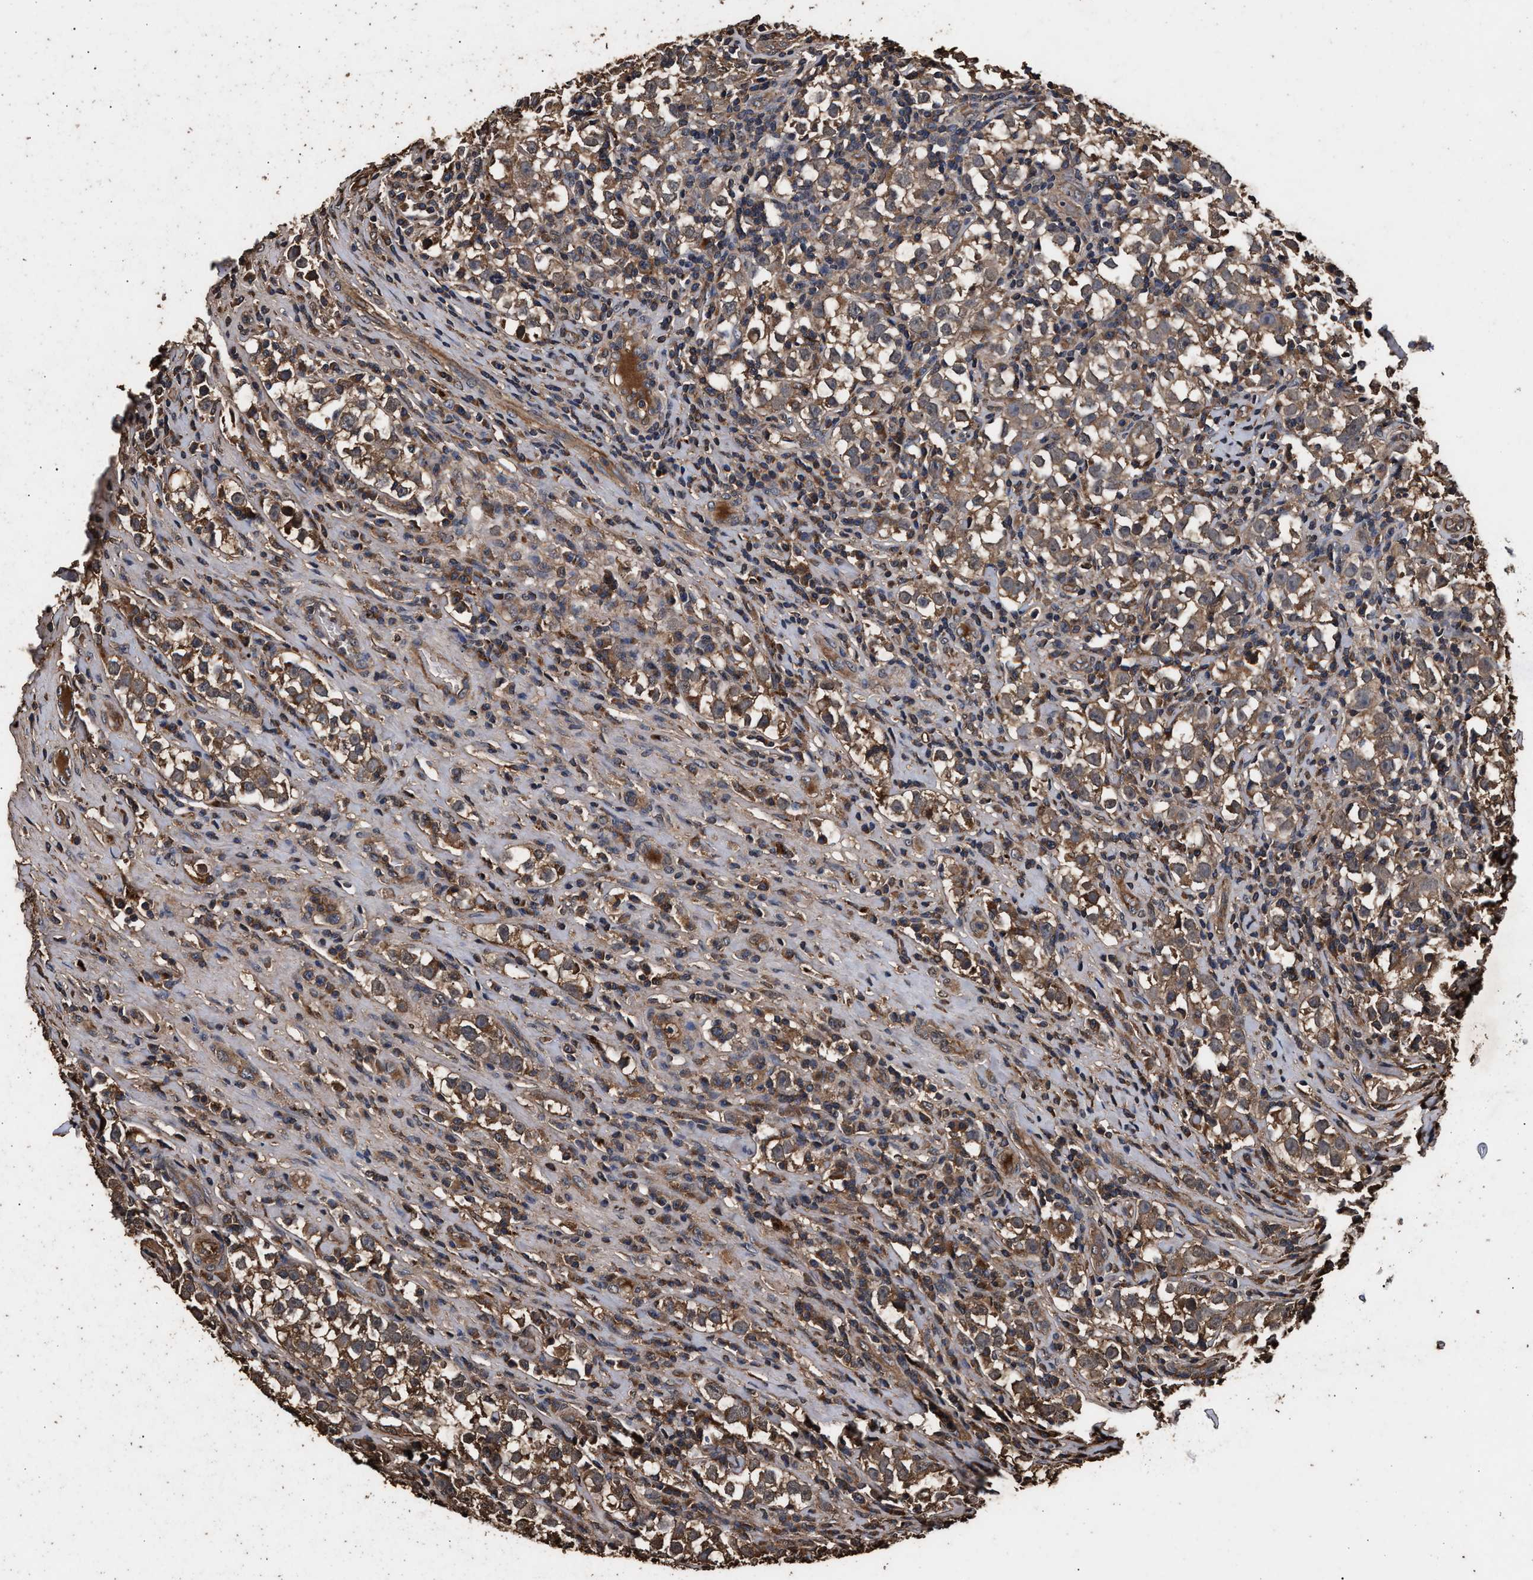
{"staining": {"intensity": "moderate", "quantity": ">75%", "location": "cytoplasmic/membranous"}, "tissue": "testis cancer", "cell_type": "Tumor cells", "image_type": "cancer", "snomed": [{"axis": "morphology", "description": "Normal tissue, NOS"}, {"axis": "morphology", "description": "Seminoma, NOS"}, {"axis": "topography", "description": "Testis"}], "caption": "A micrograph of seminoma (testis) stained for a protein exhibits moderate cytoplasmic/membranous brown staining in tumor cells.", "gene": "KYAT1", "patient": {"sex": "male", "age": 43}}